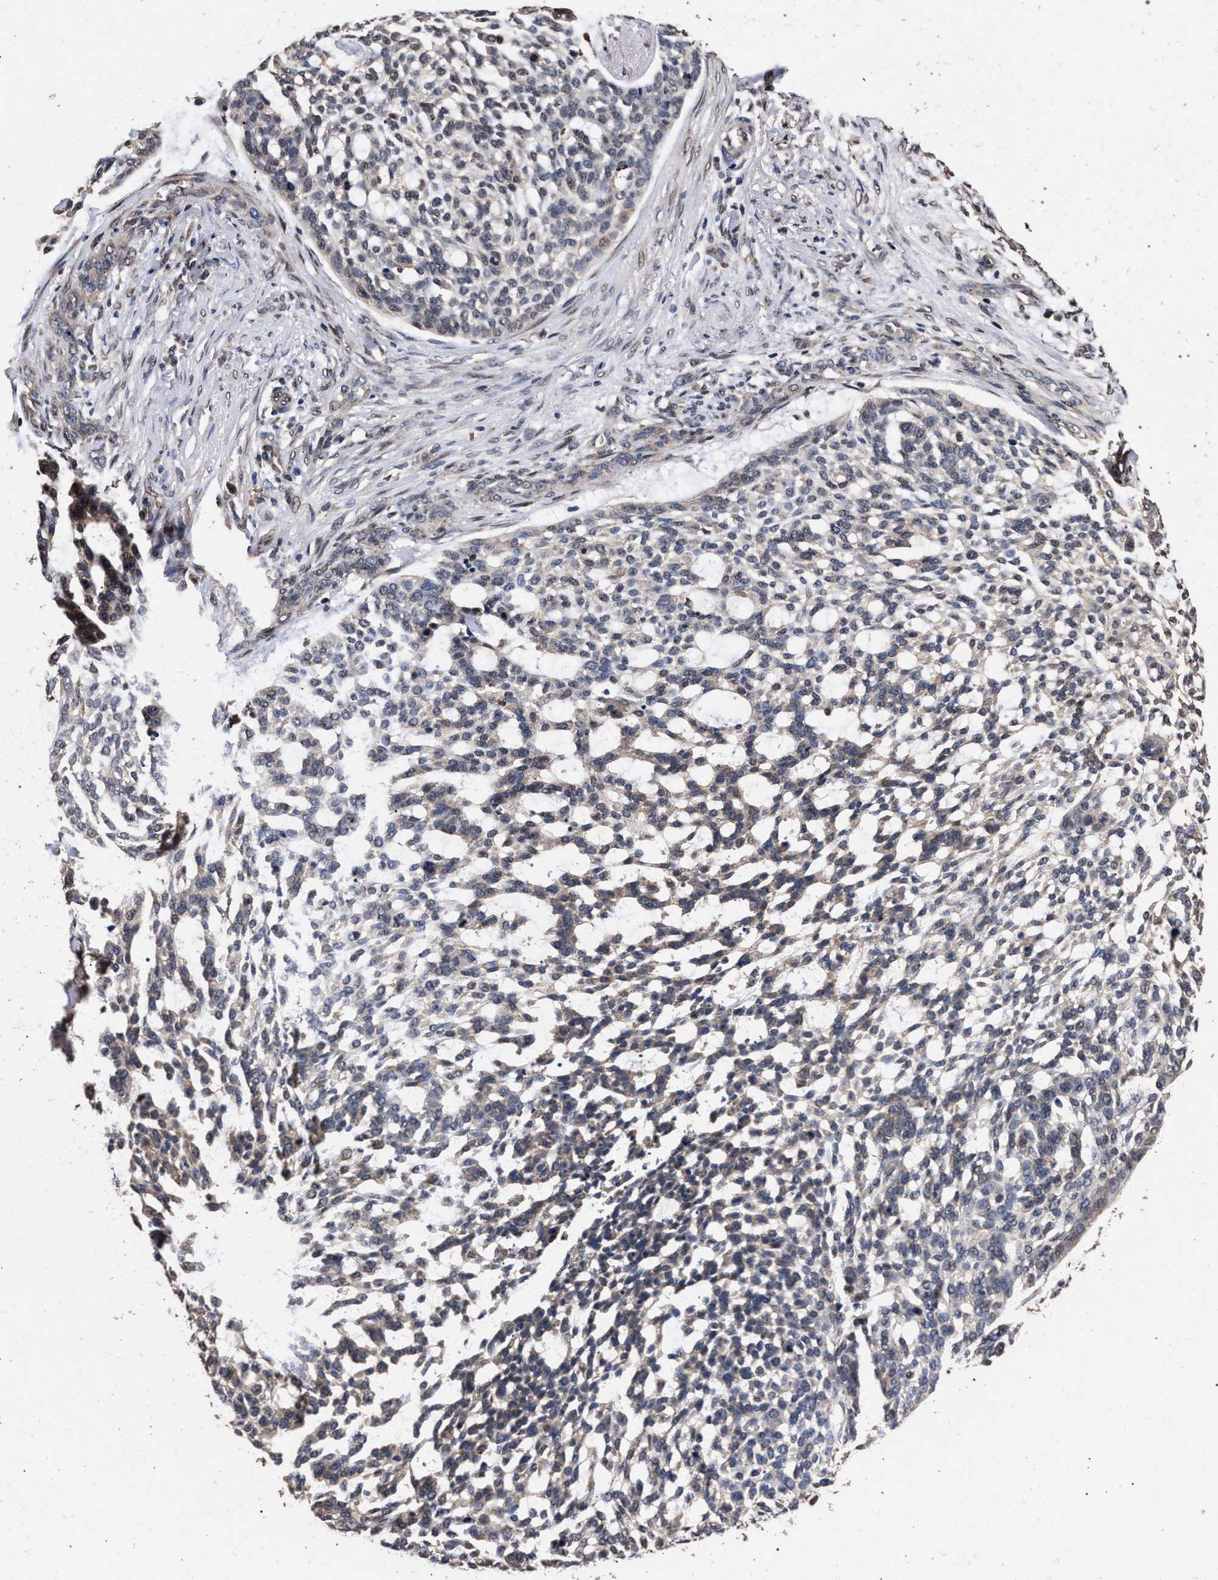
{"staining": {"intensity": "weak", "quantity": "<25%", "location": "cytoplasmic/membranous"}, "tissue": "skin cancer", "cell_type": "Tumor cells", "image_type": "cancer", "snomed": [{"axis": "morphology", "description": "Basal cell carcinoma"}, {"axis": "topography", "description": "Skin"}], "caption": "This is an immunohistochemistry micrograph of skin basal cell carcinoma. There is no positivity in tumor cells.", "gene": "ACOX1", "patient": {"sex": "female", "age": 64}}